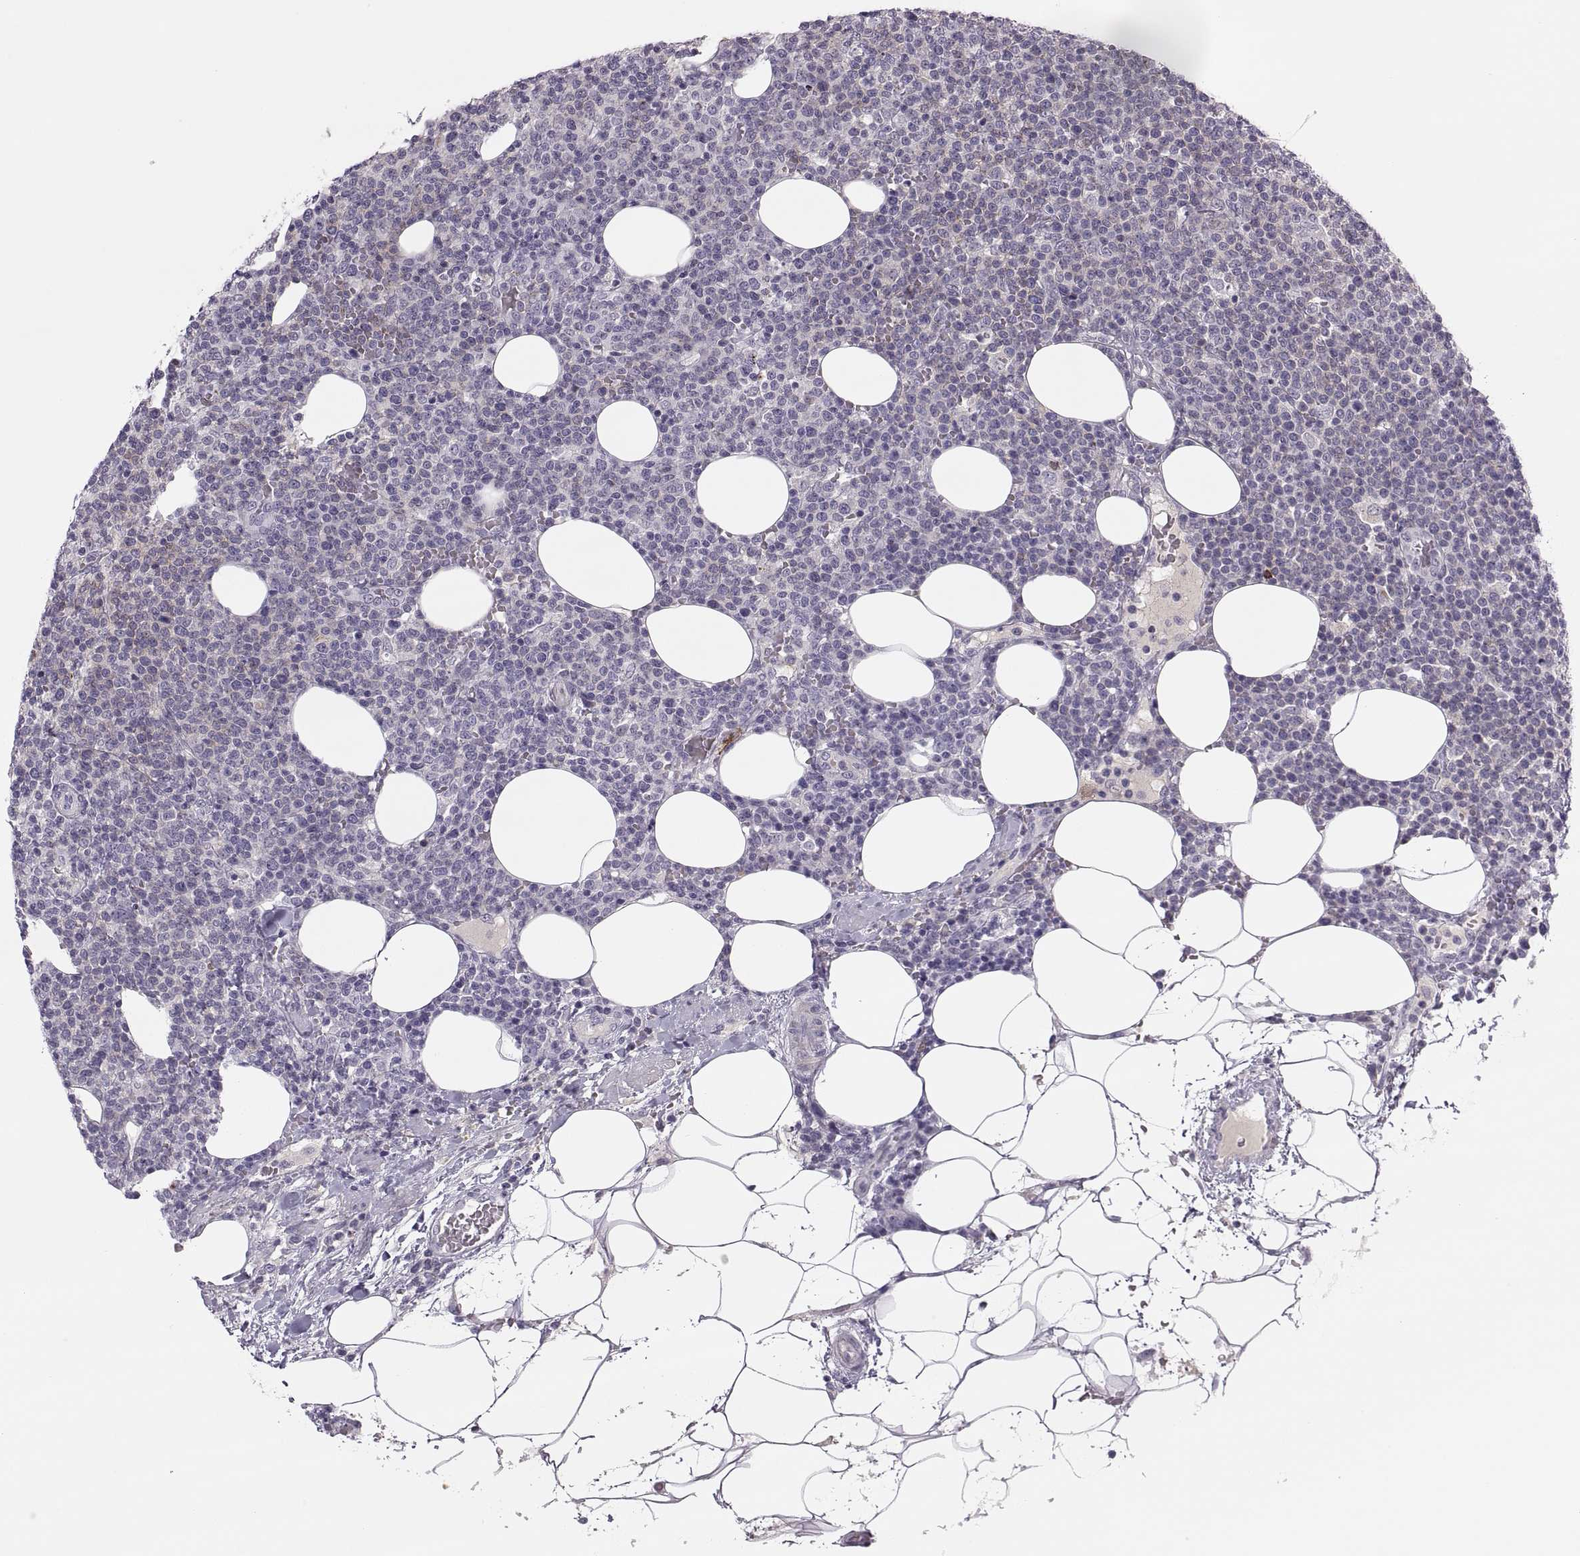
{"staining": {"intensity": "negative", "quantity": "none", "location": "none"}, "tissue": "lymphoma", "cell_type": "Tumor cells", "image_type": "cancer", "snomed": [{"axis": "morphology", "description": "Malignant lymphoma, non-Hodgkin's type, High grade"}, {"axis": "topography", "description": "Lymph node"}], "caption": "This is a image of immunohistochemistry (IHC) staining of high-grade malignant lymphoma, non-Hodgkin's type, which shows no staining in tumor cells. (DAB immunohistochemistry (IHC) with hematoxylin counter stain).", "gene": "CHCT1", "patient": {"sex": "male", "age": 61}}